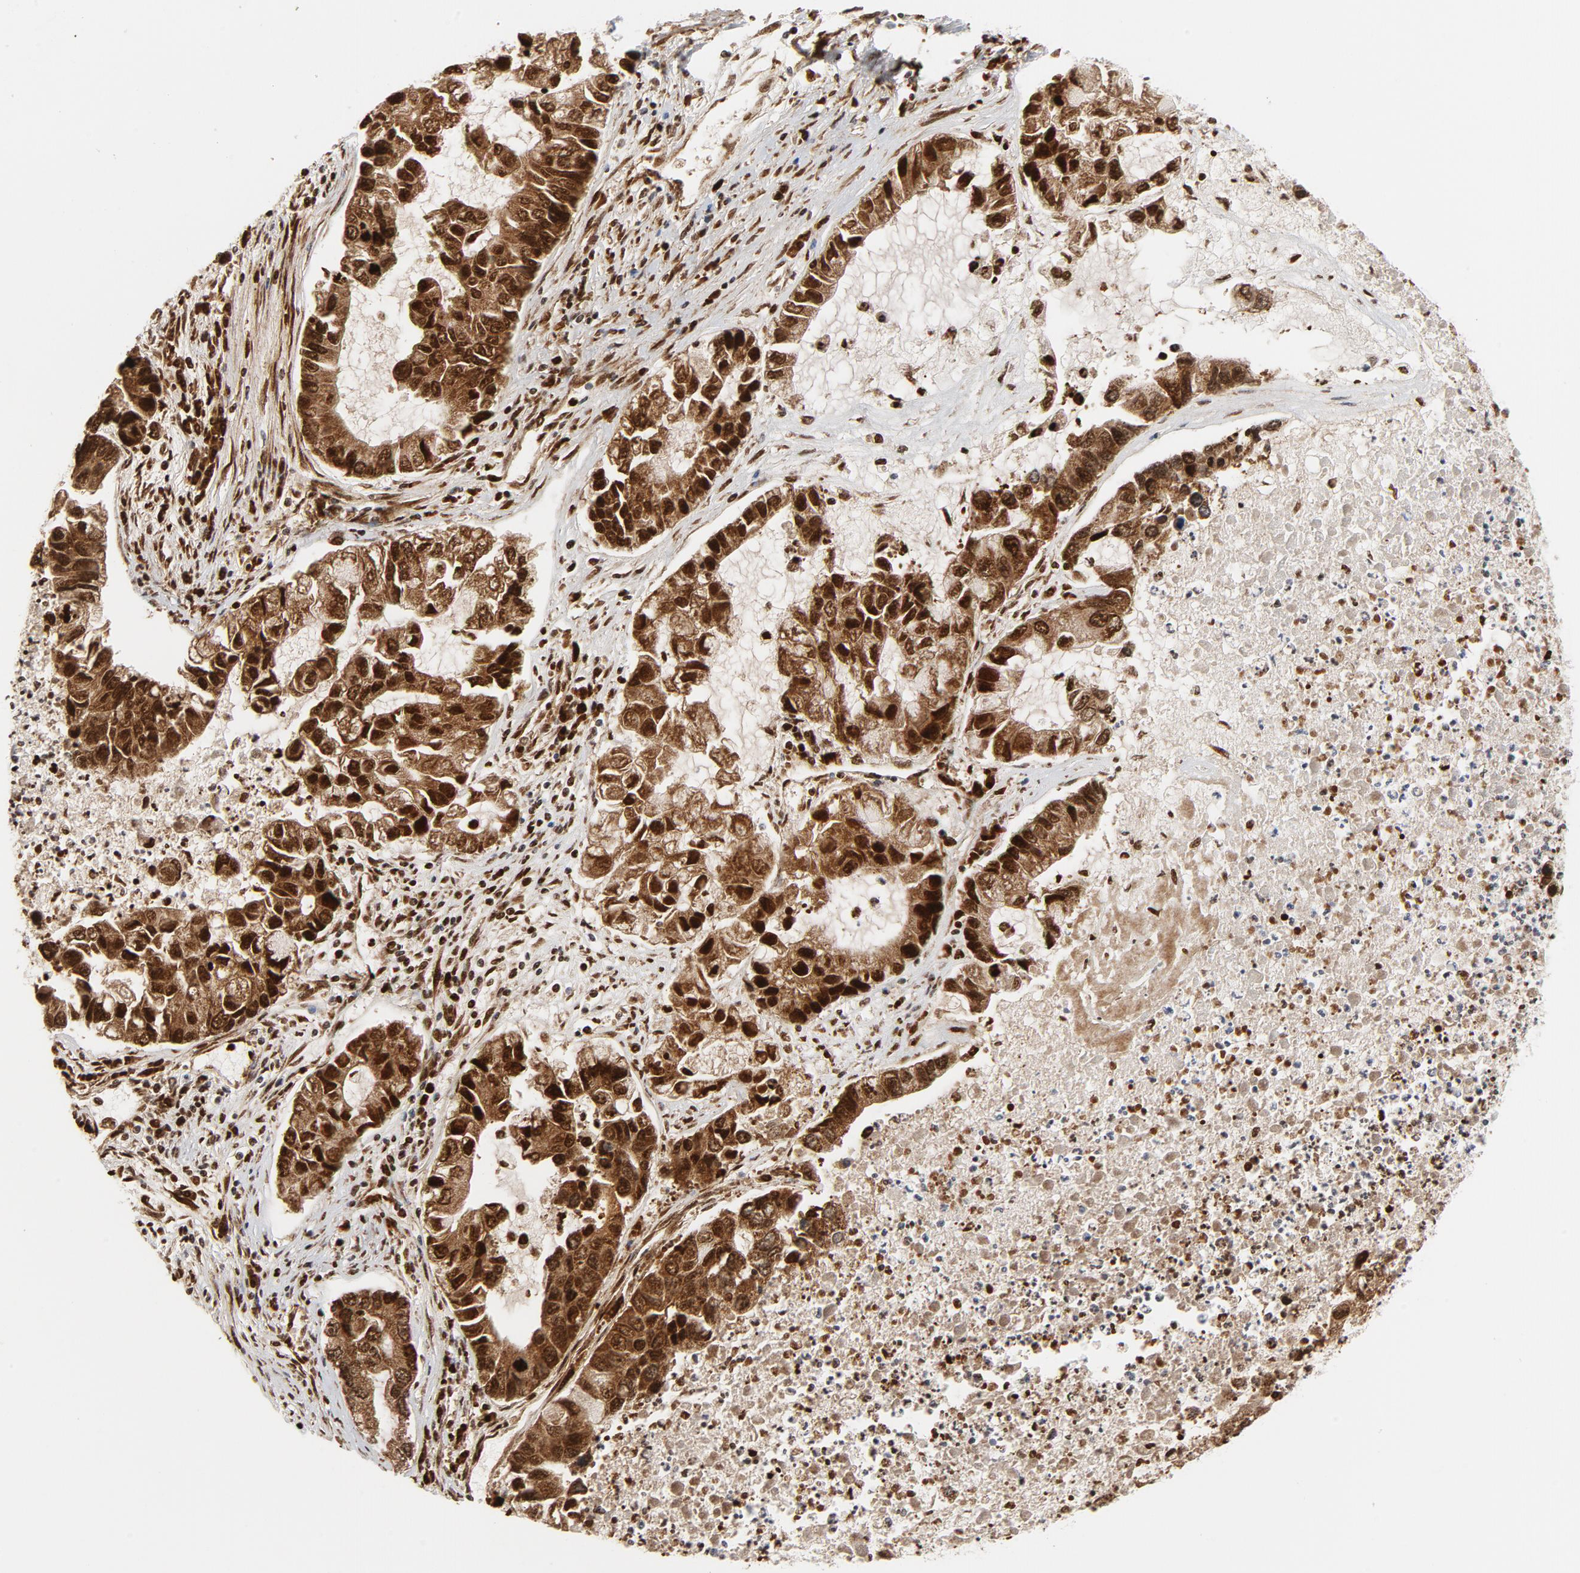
{"staining": {"intensity": "strong", "quantity": ">75%", "location": "cytoplasmic/membranous,nuclear"}, "tissue": "lung cancer", "cell_type": "Tumor cells", "image_type": "cancer", "snomed": [{"axis": "morphology", "description": "Adenocarcinoma, NOS"}, {"axis": "topography", "description": "Lung"}], "caption": "A high-resolution histopathology image shows IHC staining of adenocarcinoma (lung), which exhibits strong cytoplasmic/membranous and nuclear expression in approximately >75% of tumor cells. Nuclei are stained in blue.", "gene": "CYCS", "patient": {"sex": "female", "age": 51}}